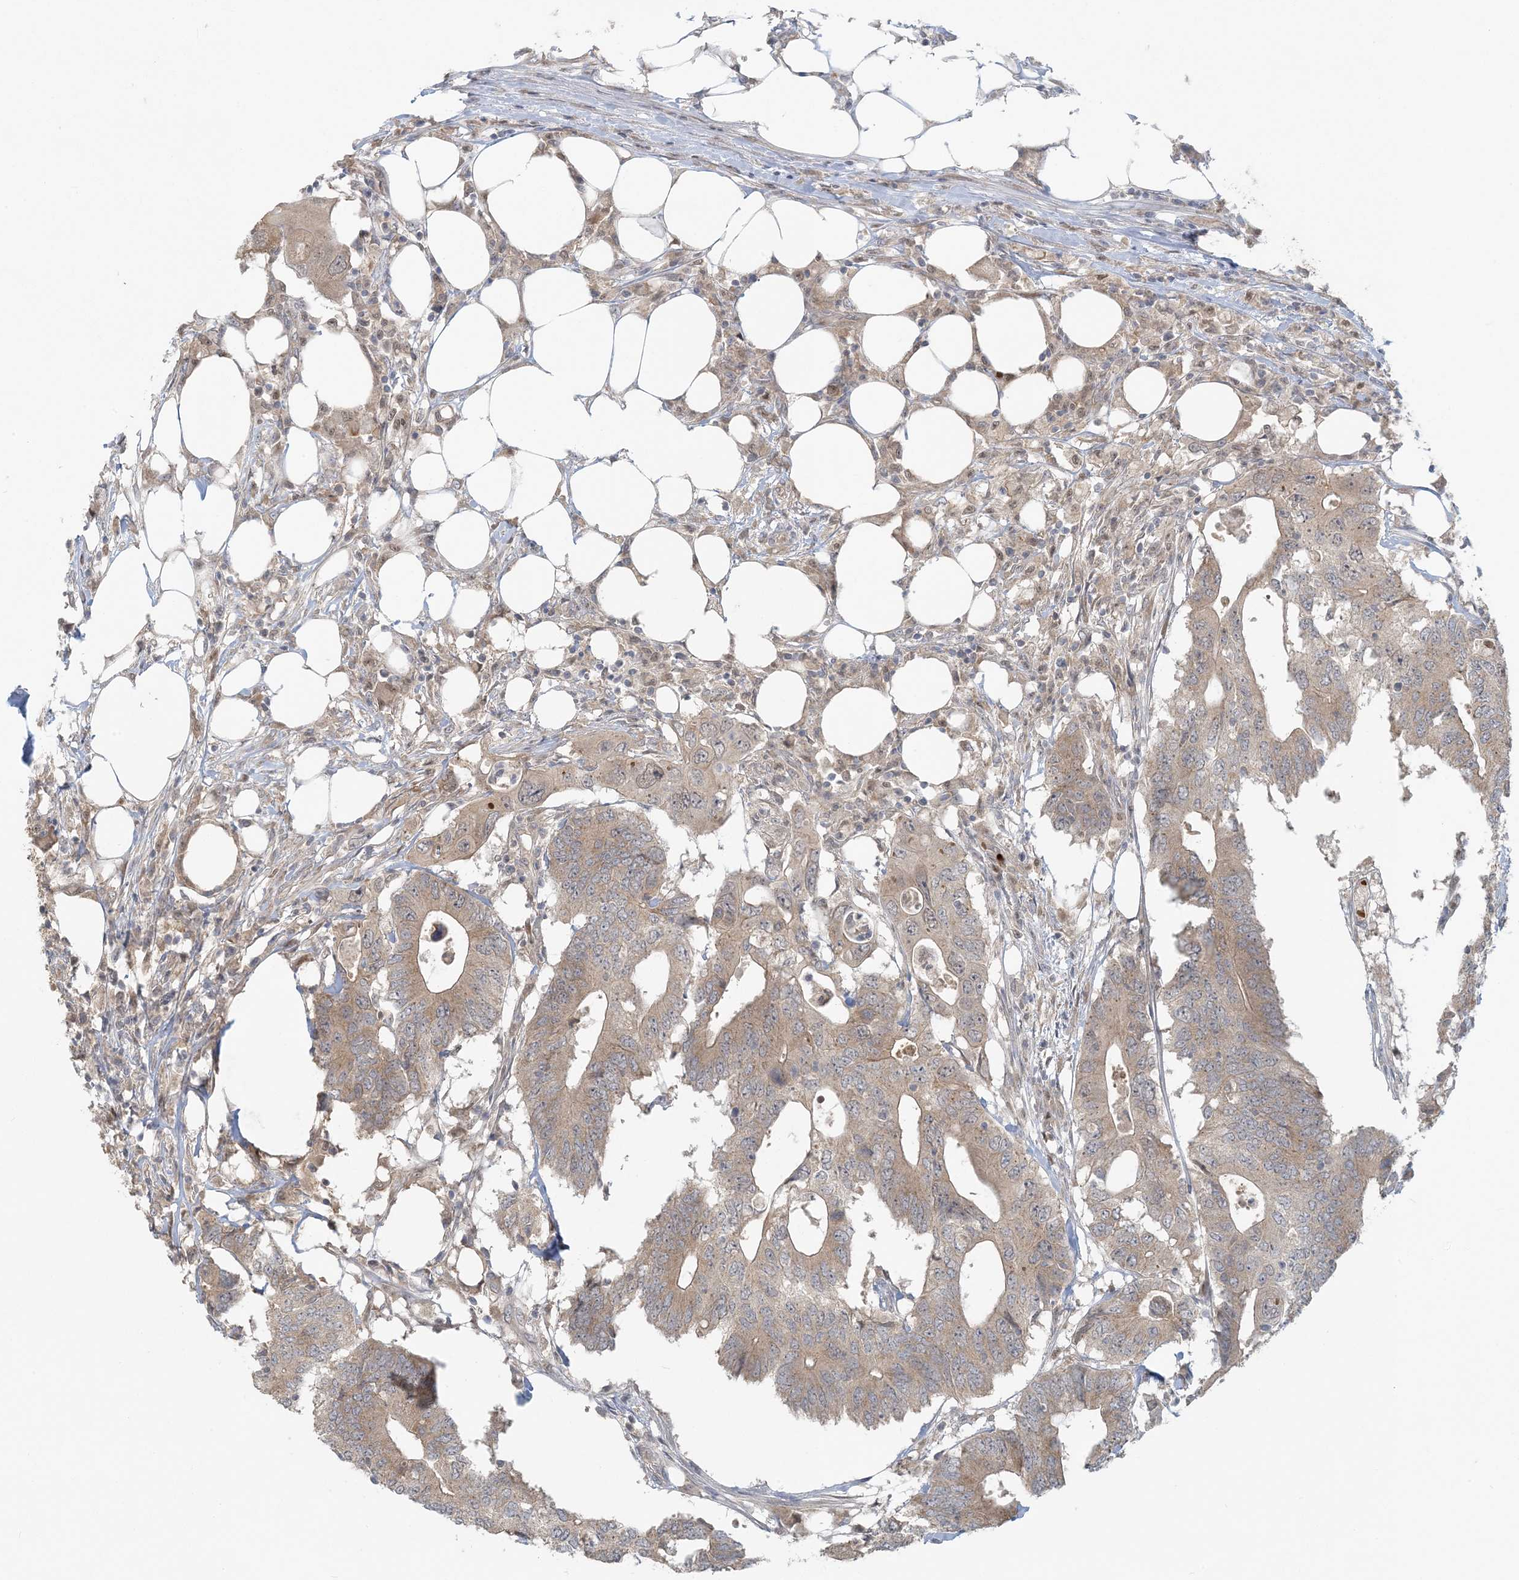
{"staining": {"intensity": "weak", "quantity": "25%-75%", "location": "cytoplasmic/membranous"}, "tissue": "colorectal cancer", "cell_type": "Tumor cells", "image_type": "cancer", "snomed": [{"axis": "morphology", "description": "Adenocarcinoma, NOS"}, {"axis": "topography", "description": "Colon"}], "caption": "Brown immunohistochemical staining in colorectal cancer exhibits weak cytoplasmic/membranous staining in about 25%-75% of tumor cells.", "gene": "CTDNEP1", "patient": {"sex": "male", "age": 71}}